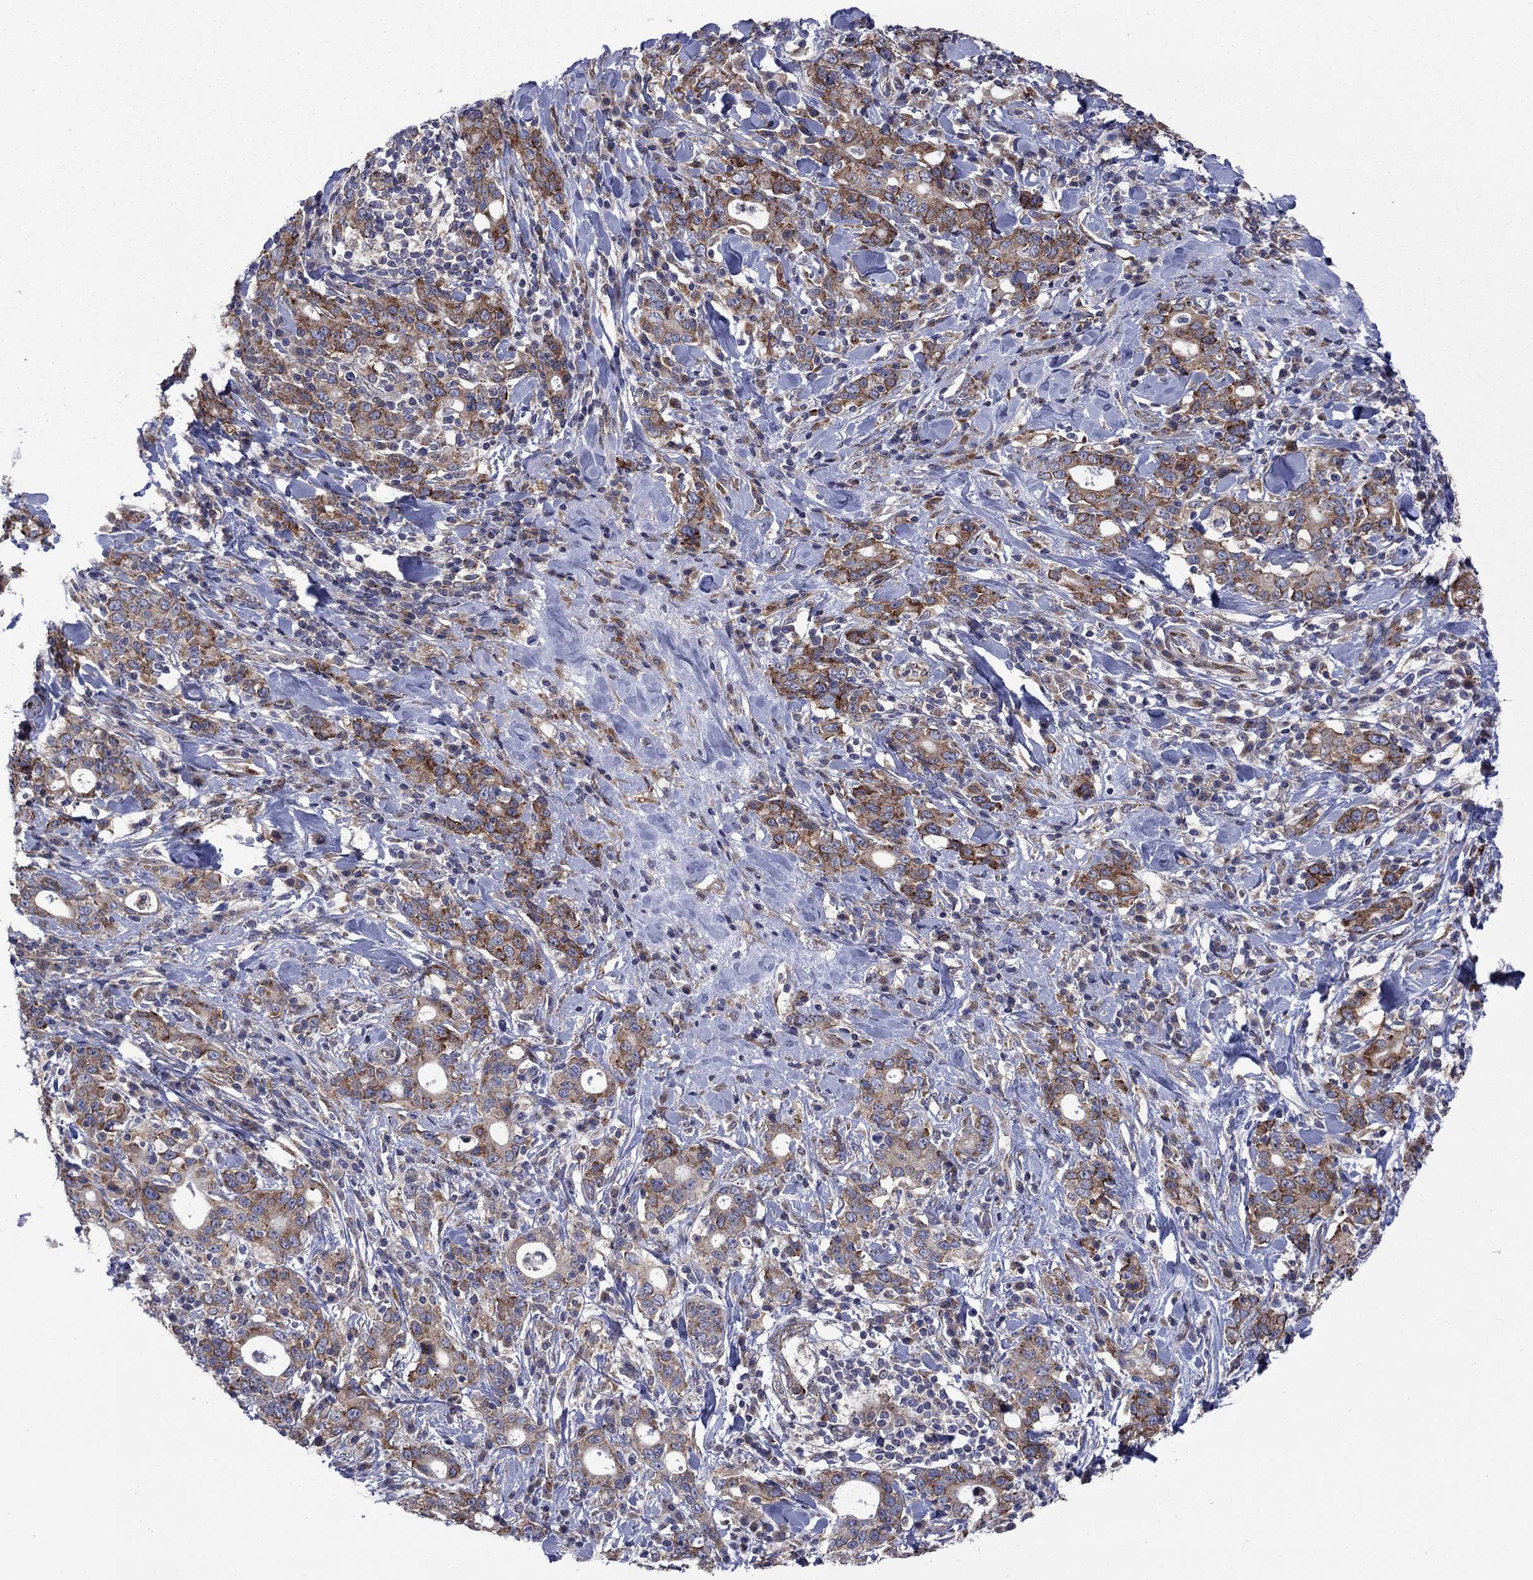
{"staining": {"intensity": "moderate", "quantity": ">75%", "location": "cytoplasmic/membranous"}, "tissue": "stomach cancer", "cell_type": "Tumor cells", "image_type": "cancer", "snomed": [{"axis": "morphology", "description": "Adenocarcinoma, NOS"}, {"axis": "topography", "description": "Stomach"}], "caption": "A brown stain shows moderate cytoplasmic/membranous expression of a protein in stomach cancer (adenocarcinoma) tumor cells.", "gene": "GPR155", "patient": {"sex": "male", "age": 79}}